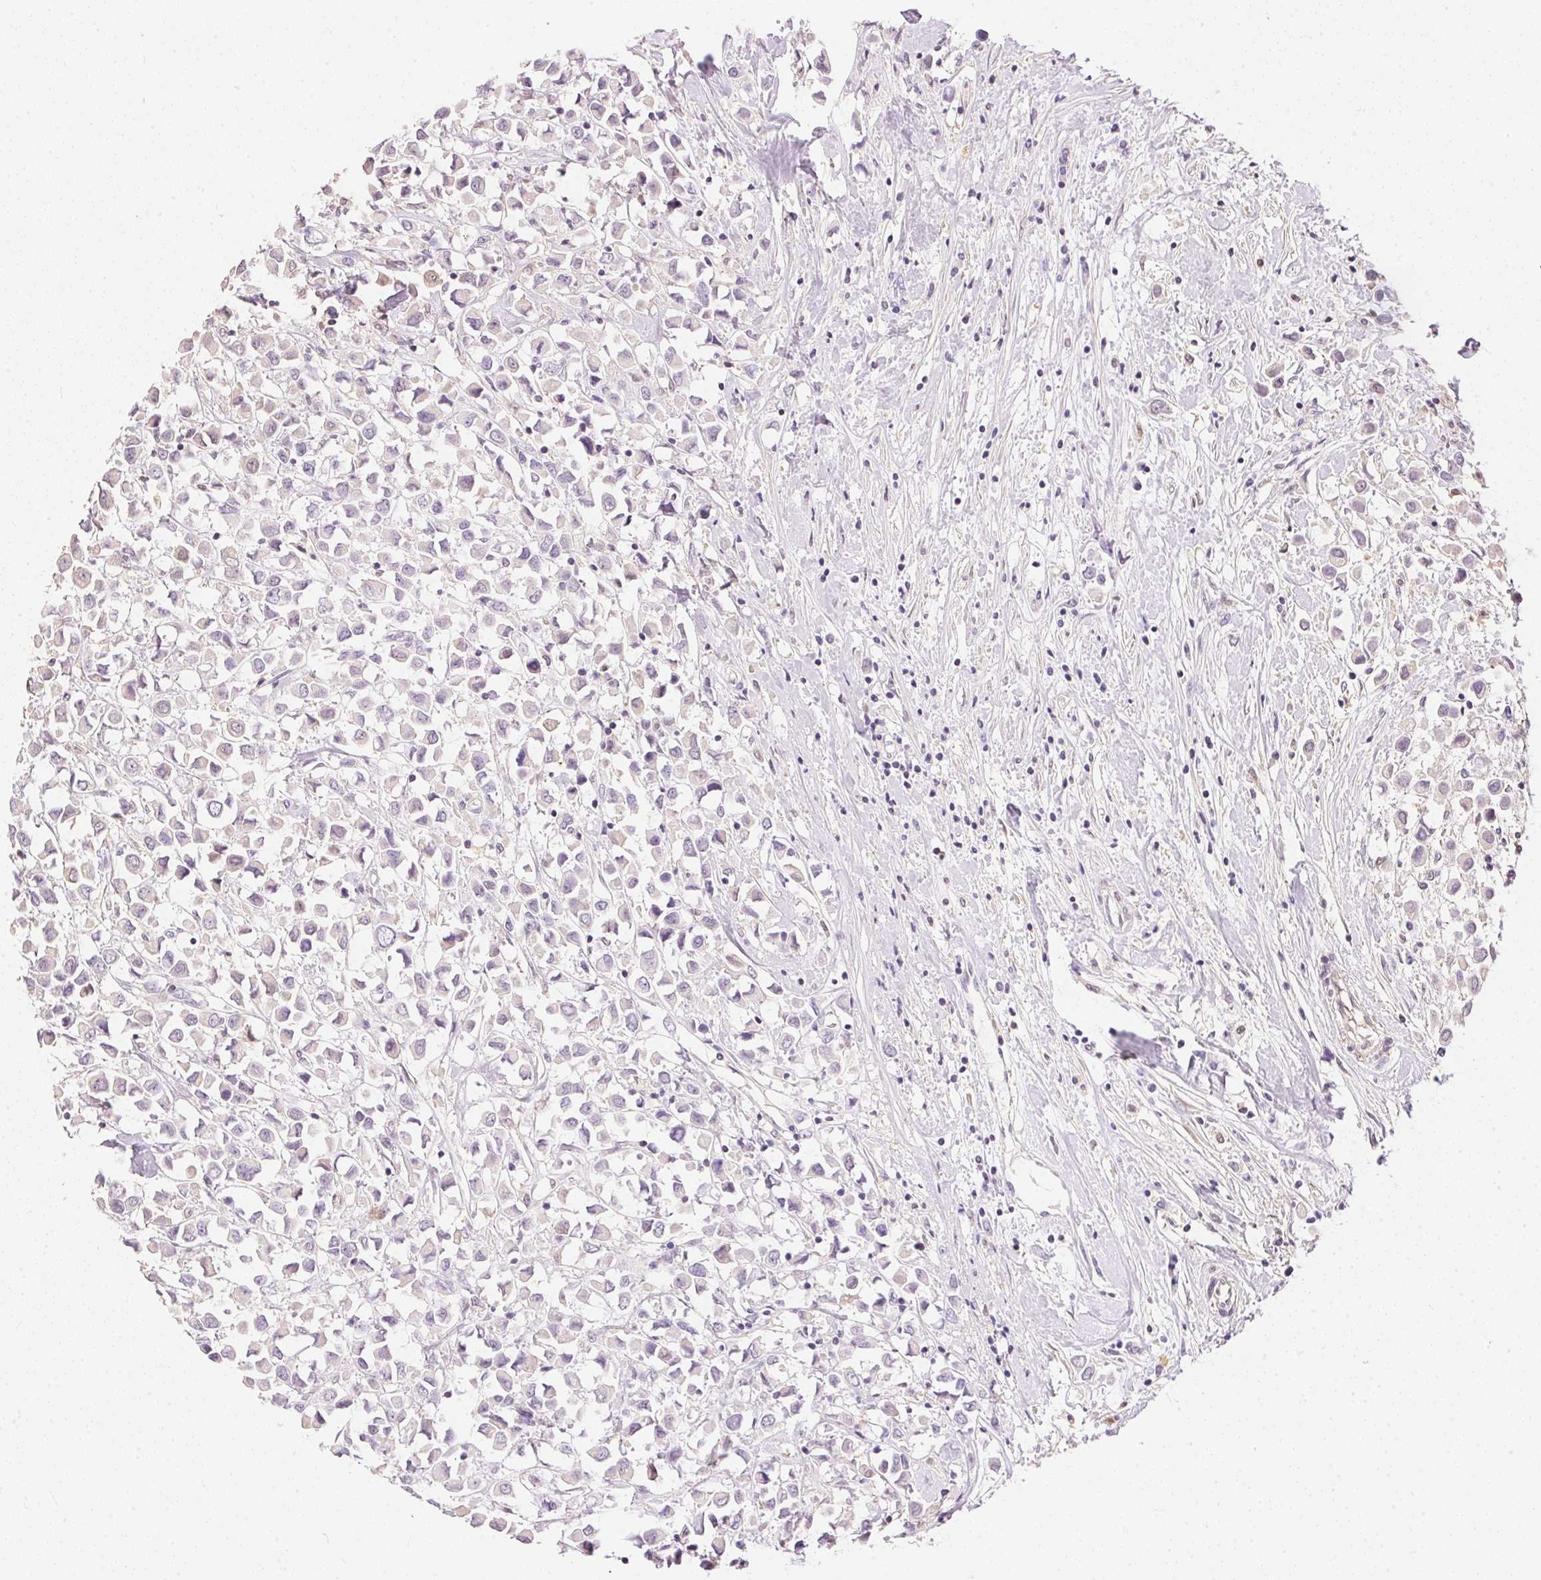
{"staining": {"intensity": "negative", "quantity": "none", "location": "none"}, "tissue": "breast cancer", "cell_type": "Tumor cells", "image_type": "cancer", "snomed": [{"axis": "morphology", "description": "Duct carcinoma"}, {"axis": "topography", "description": "Breast"}], "caption": "An immunohistochemistry histopathology image of invasive ductal carcinoma (breast) is shown. There is no staining in tumor cells of invasive ductal carcinoma (breast).", "gene": "S100A3", "patient": {"sex": "female", "age": 61}}